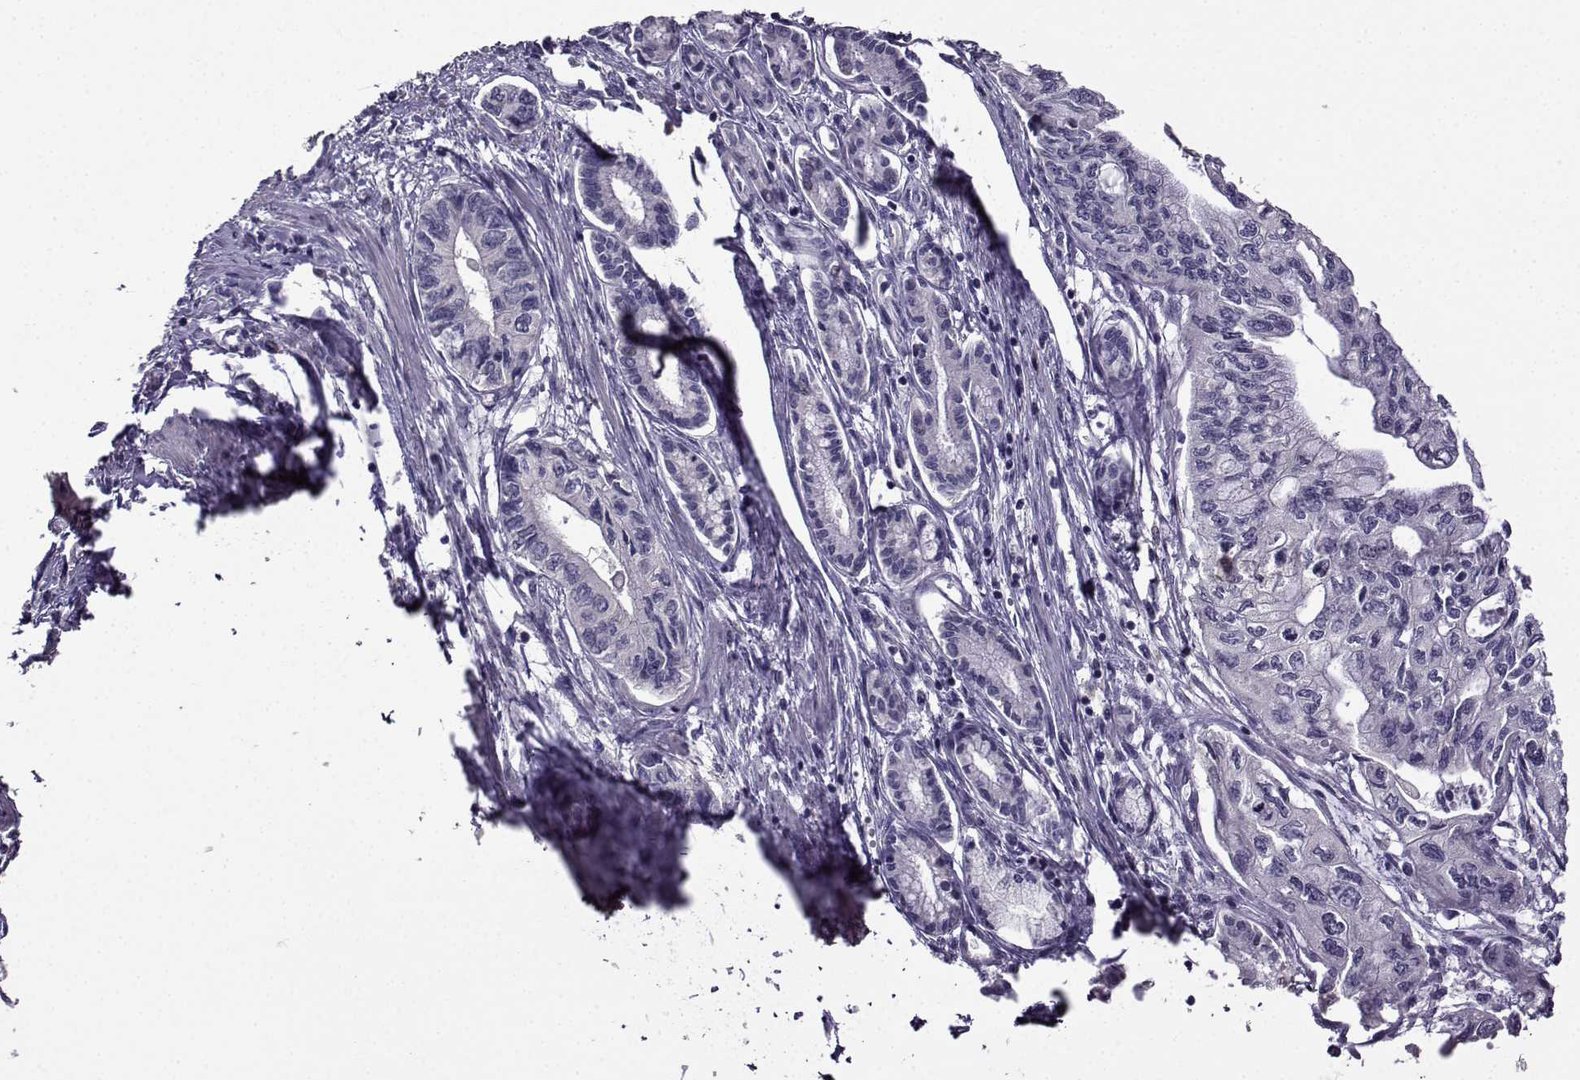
{"staining": {"intensity": "negative", "quantity": "none", "location": "none"}, "tissue": "pancreatic cancer", "cell_type": "Tumor cells", "image_type": "cancer", "snomed": [{"axis": "morphology", "description": "Adenocarcinoma, NOS"}, {"axis": "topography", "description": "Pancreas"}], "caption": "Immunohistochemistry (IHC) histopathology image of neoplastic tissue: pancreatic cancer (adenocarcinoma) stained with DAB (3,3'-diaminobenzidine) demonstrates no significant protein positivity in tumor cells. (Immunohistochemistry, brightfield microscopy, high magnification).", "gene": "CRYBB1", "patient": {"sex": "female", "age": 76}}